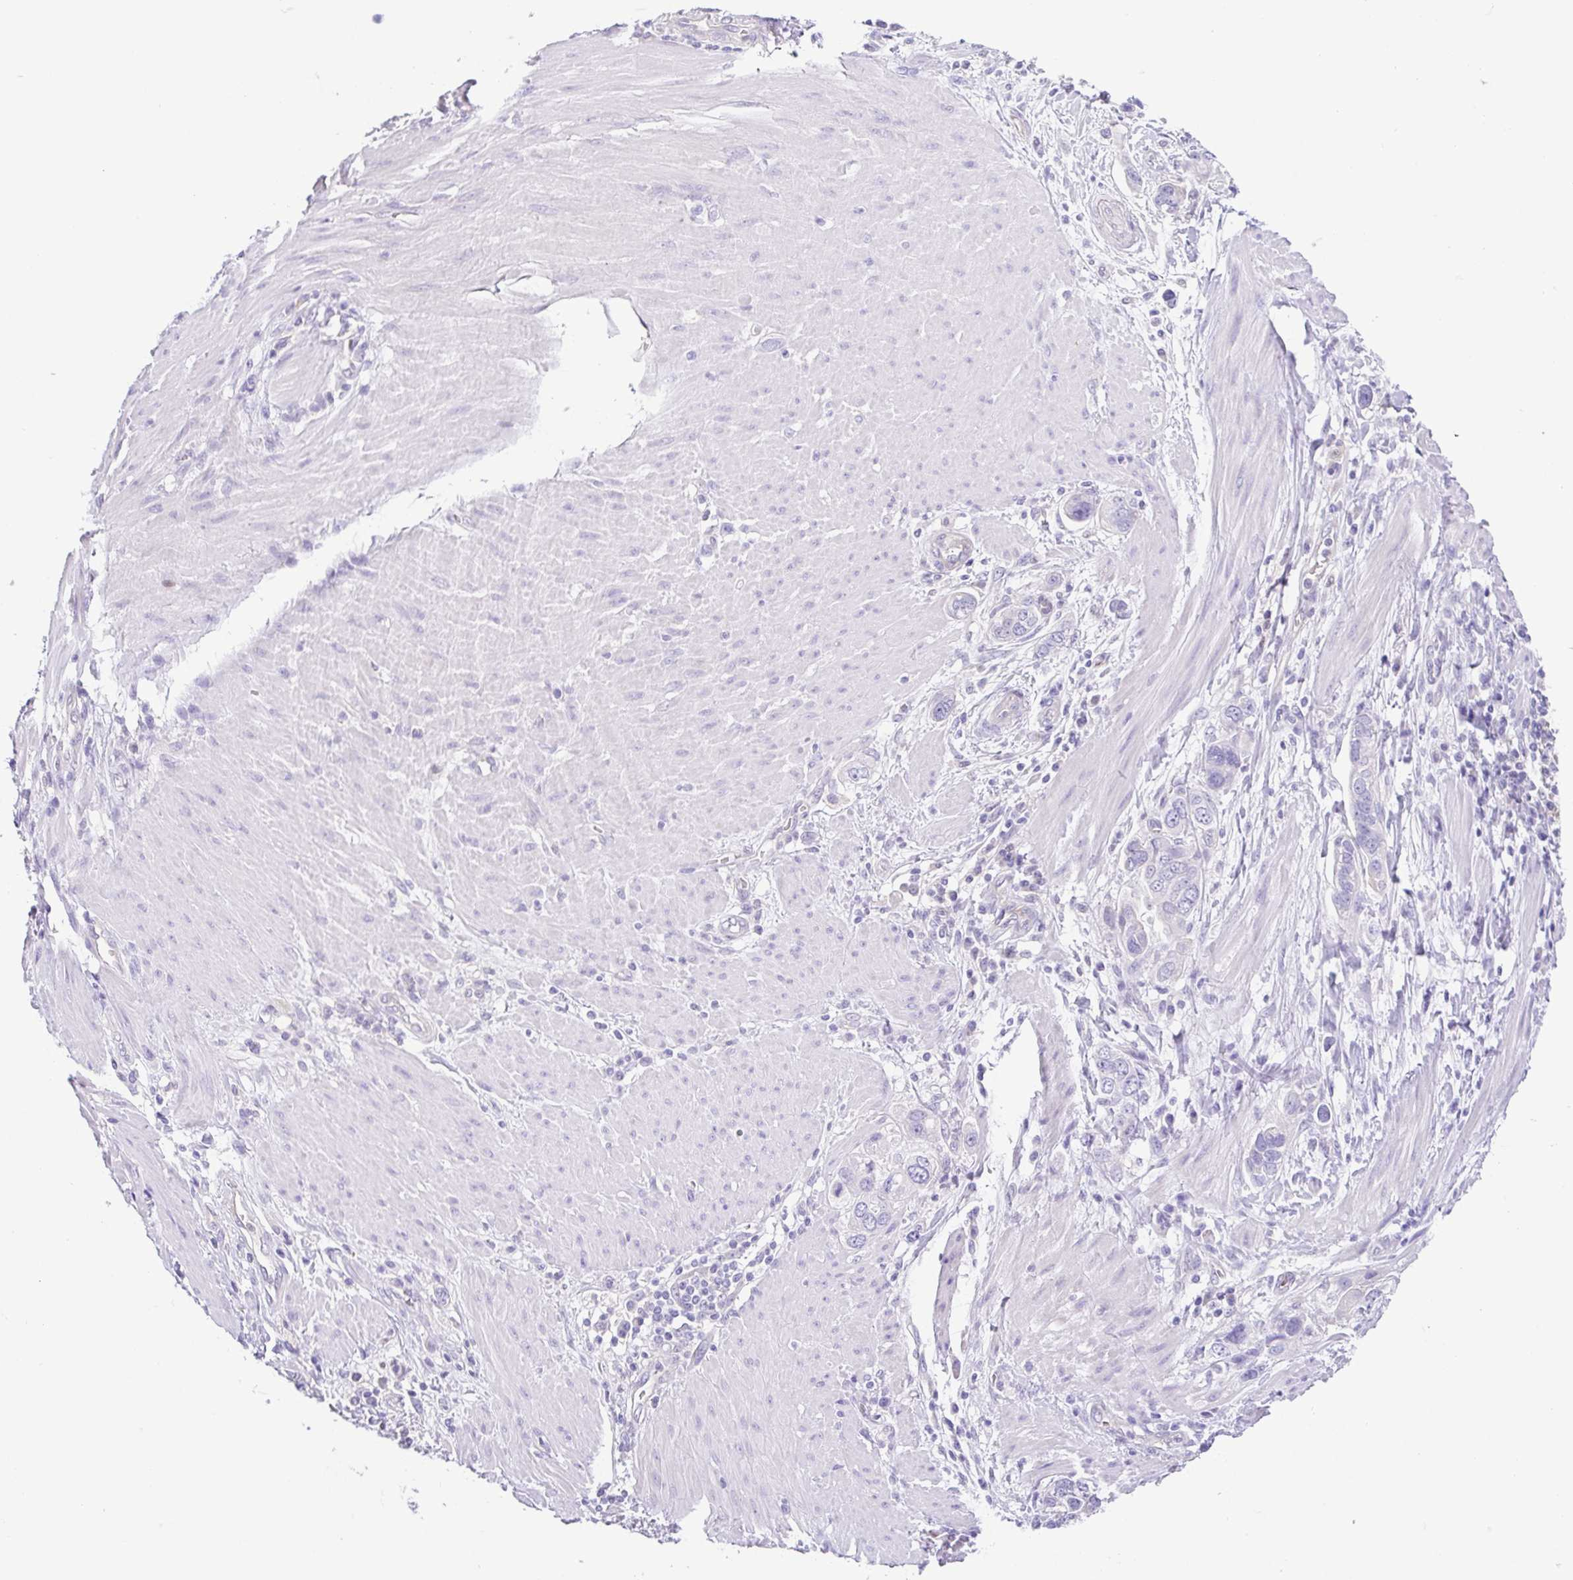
{"staining": {"intensity": "negative", "quantity": "none", "location": "none"}, "tissue": "stomach cancer", "cell_type": "Tumor cells", "image_type": "cancer", "snomed": [{"axis": "morphology", "description": "Adenocarcinoma, NOS"}, {"axis": "topography", "description": "Stomach, lower"}], "caption": "Tumor cells are negative for brown protein staining in stomach adenocarcinoma.", "gene": "EPB42", "patient": {"sex": "female", "age": 93}}